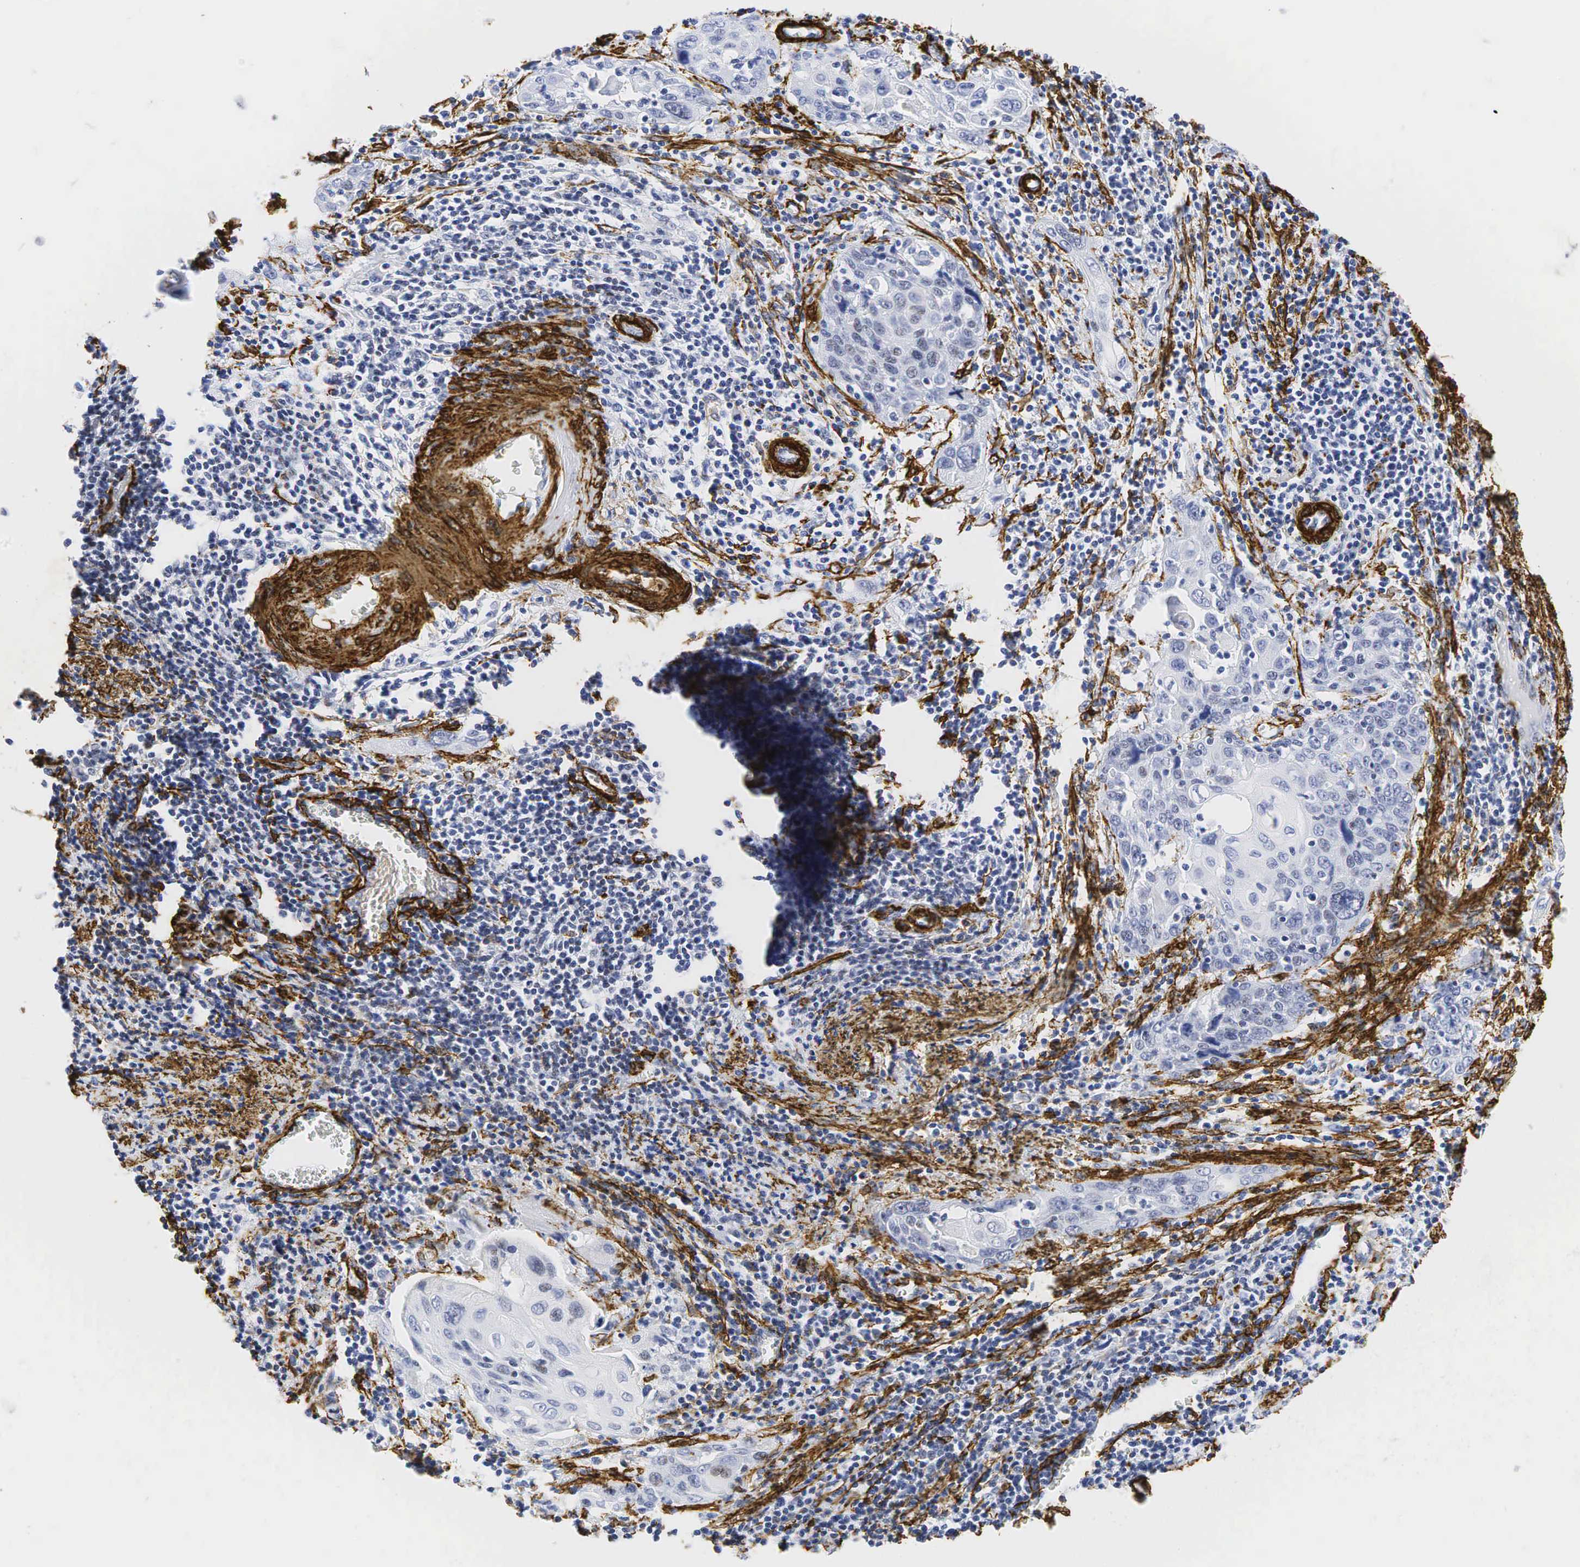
{"staining": {"intensity": "weak", "quantity": "<25%", "location": "nuclear"}, "tissue": "cervical cancer", "cell_type": "Tumor cells", "image_type": "cancer", "snomed": [{"axis": "morphology", "description": "Squamous cell carcinoma, NOS"}, {"axis": "topography", "description": "Cervix"}], "caption": "The IHC photomicrograph has no significant positivity in tumor cells of cervical cancer (squamous cell carcinoma) tissue.", "gene": "ACTA2", "patient": {"sex": "female", "age": 54}}